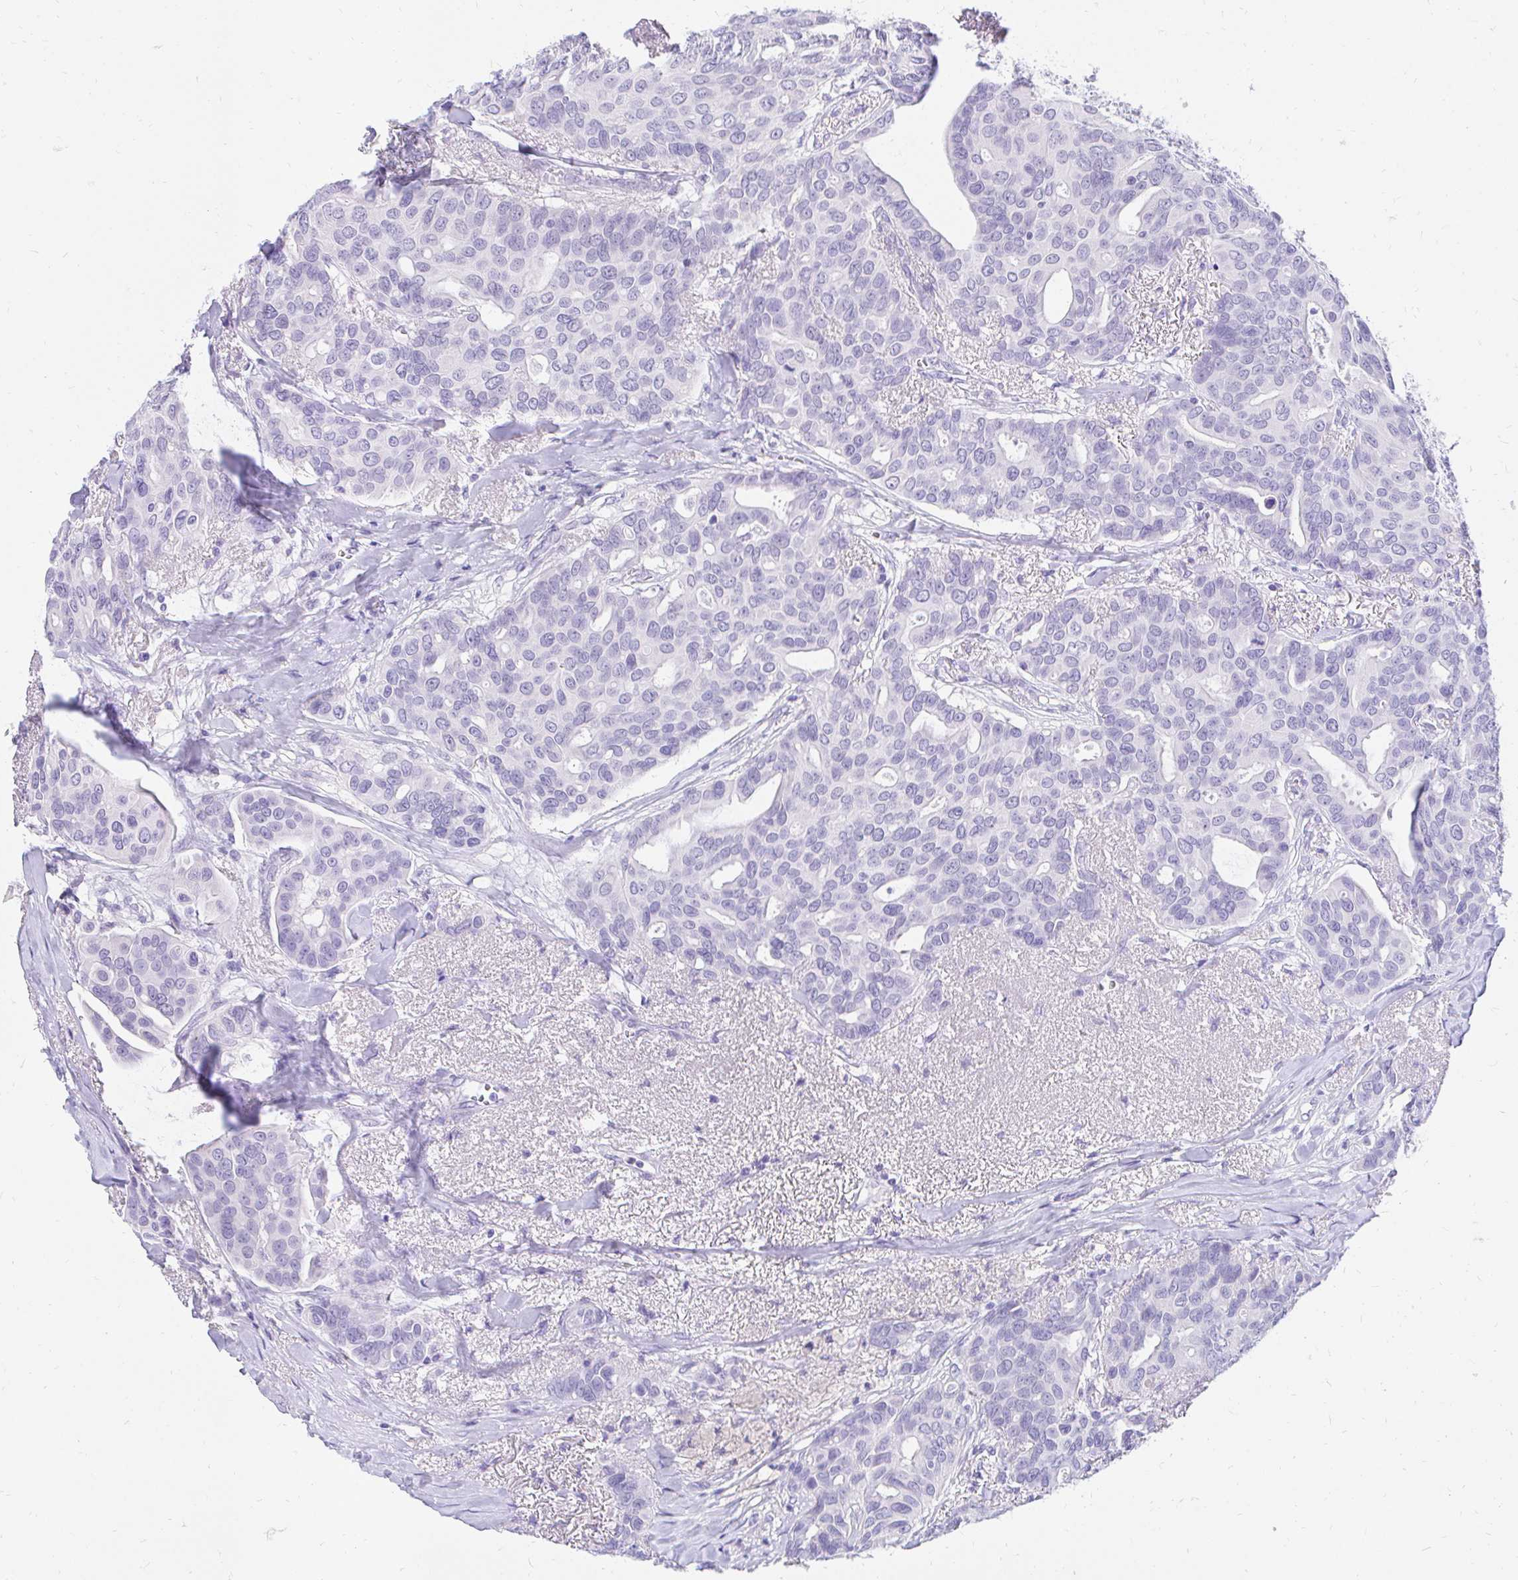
{"staining": {"intensity": "negative", "quantity": "none", "location": "none"}, "tissue": "breast cancer", "cell_type": "Tumor cells", "image_type": "cancer", "snomed": [{"axis": "morphology", "description": "Duct carcinoma"}, {"axis": "topography", "description": "Breast"}], "caption": "Protein analysis of intraductal carcinoma (breast) shows no significant staining in tumor cells.", "gene": "FATE1", "patient": {"sex": "female", "age": 54}}